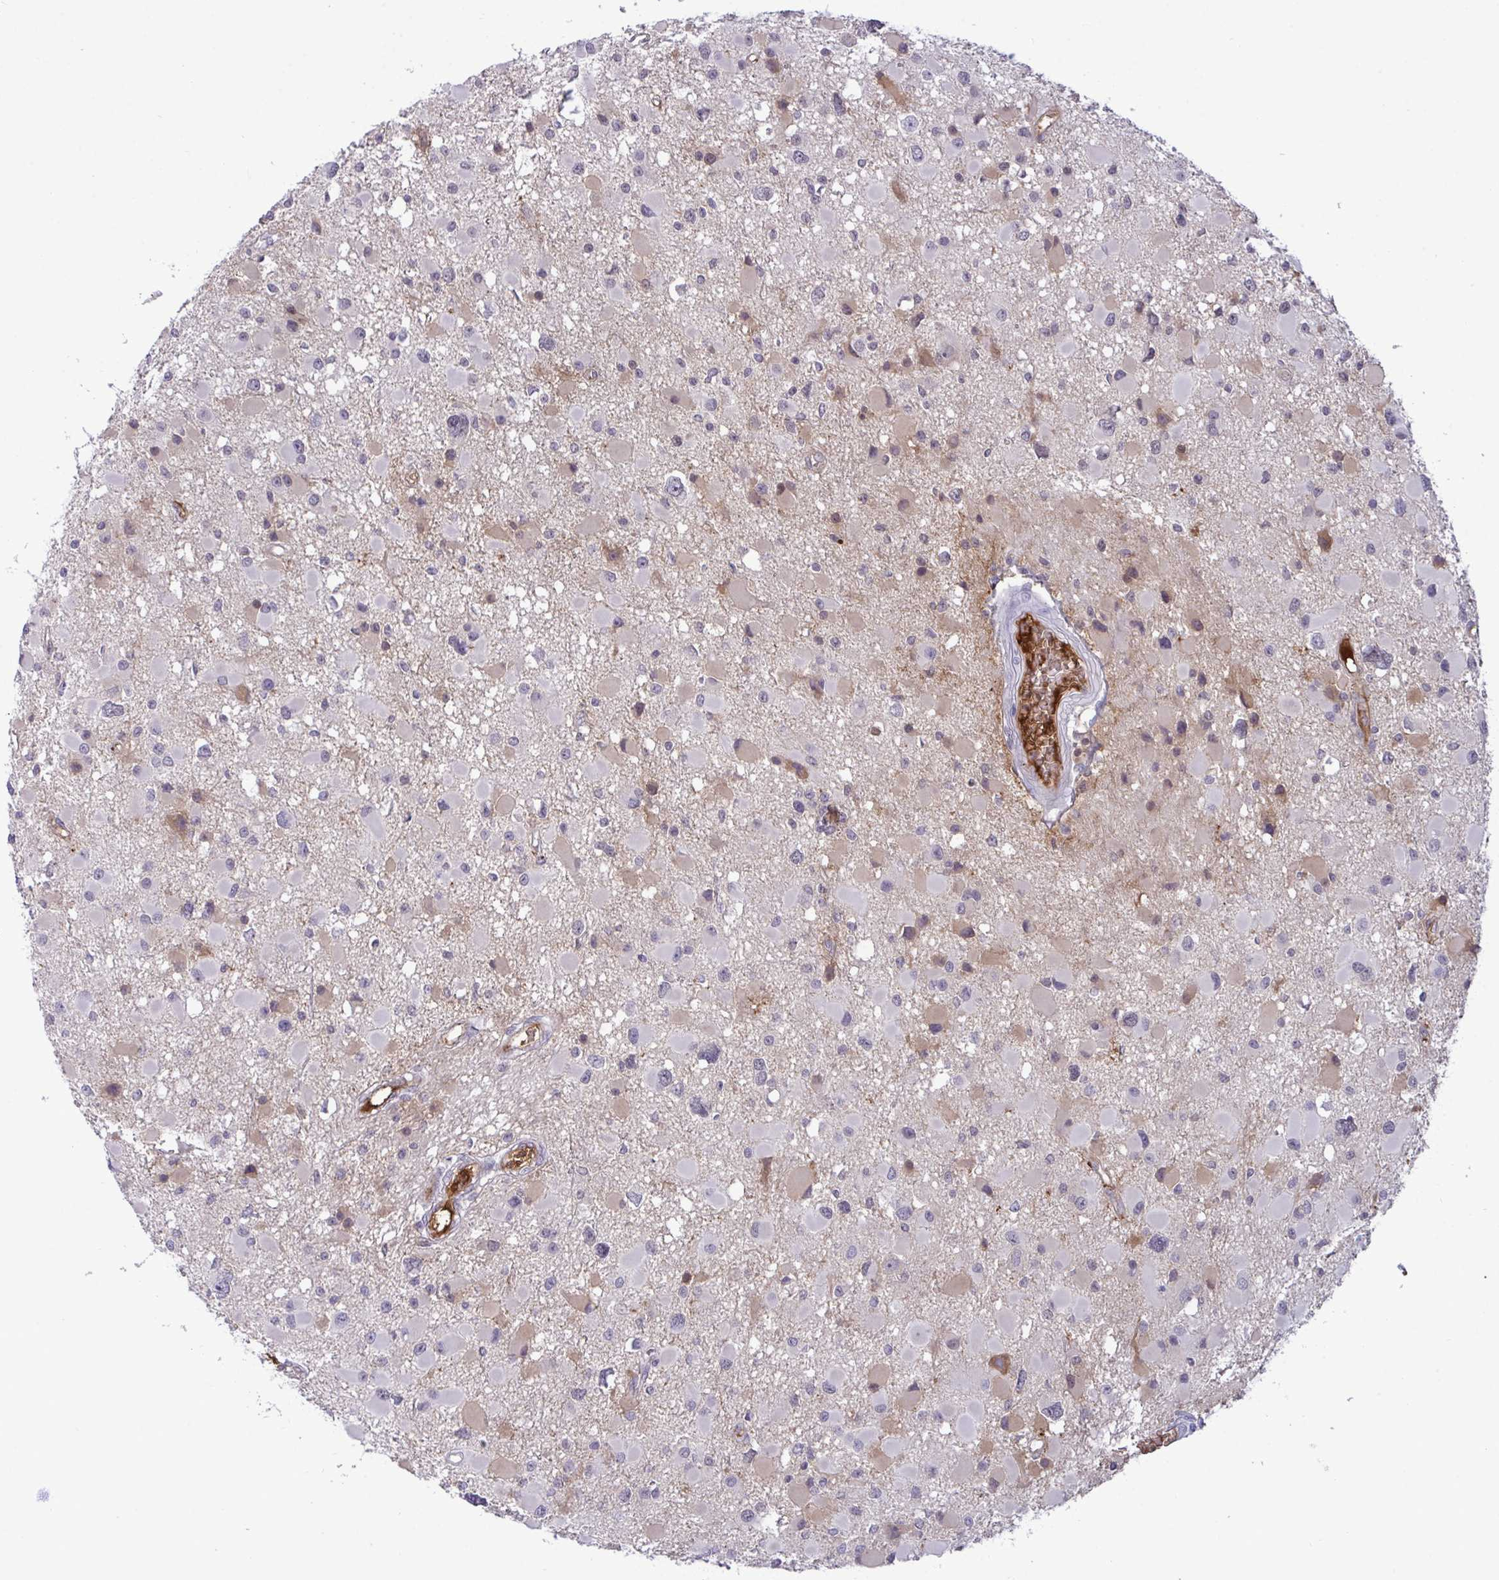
{"staining": {"intensity": "negative", "quantity": "none", "location": "none"}, "tissue": "glioma", "cell_type": "Tumor cells", "image_type": "cancer", "snomed": [{"axis": "morphology", "description": "Glioma, malignant, High grade"}, {"axis": "topography", "description": "Brain"}], "caption": "DAB immunohistochemical staining of malignant glioma (high-grade) exhibits no significant staining in tumor cells.", "gene": "F2", "patient": {"sex": "male", "age": 54}}